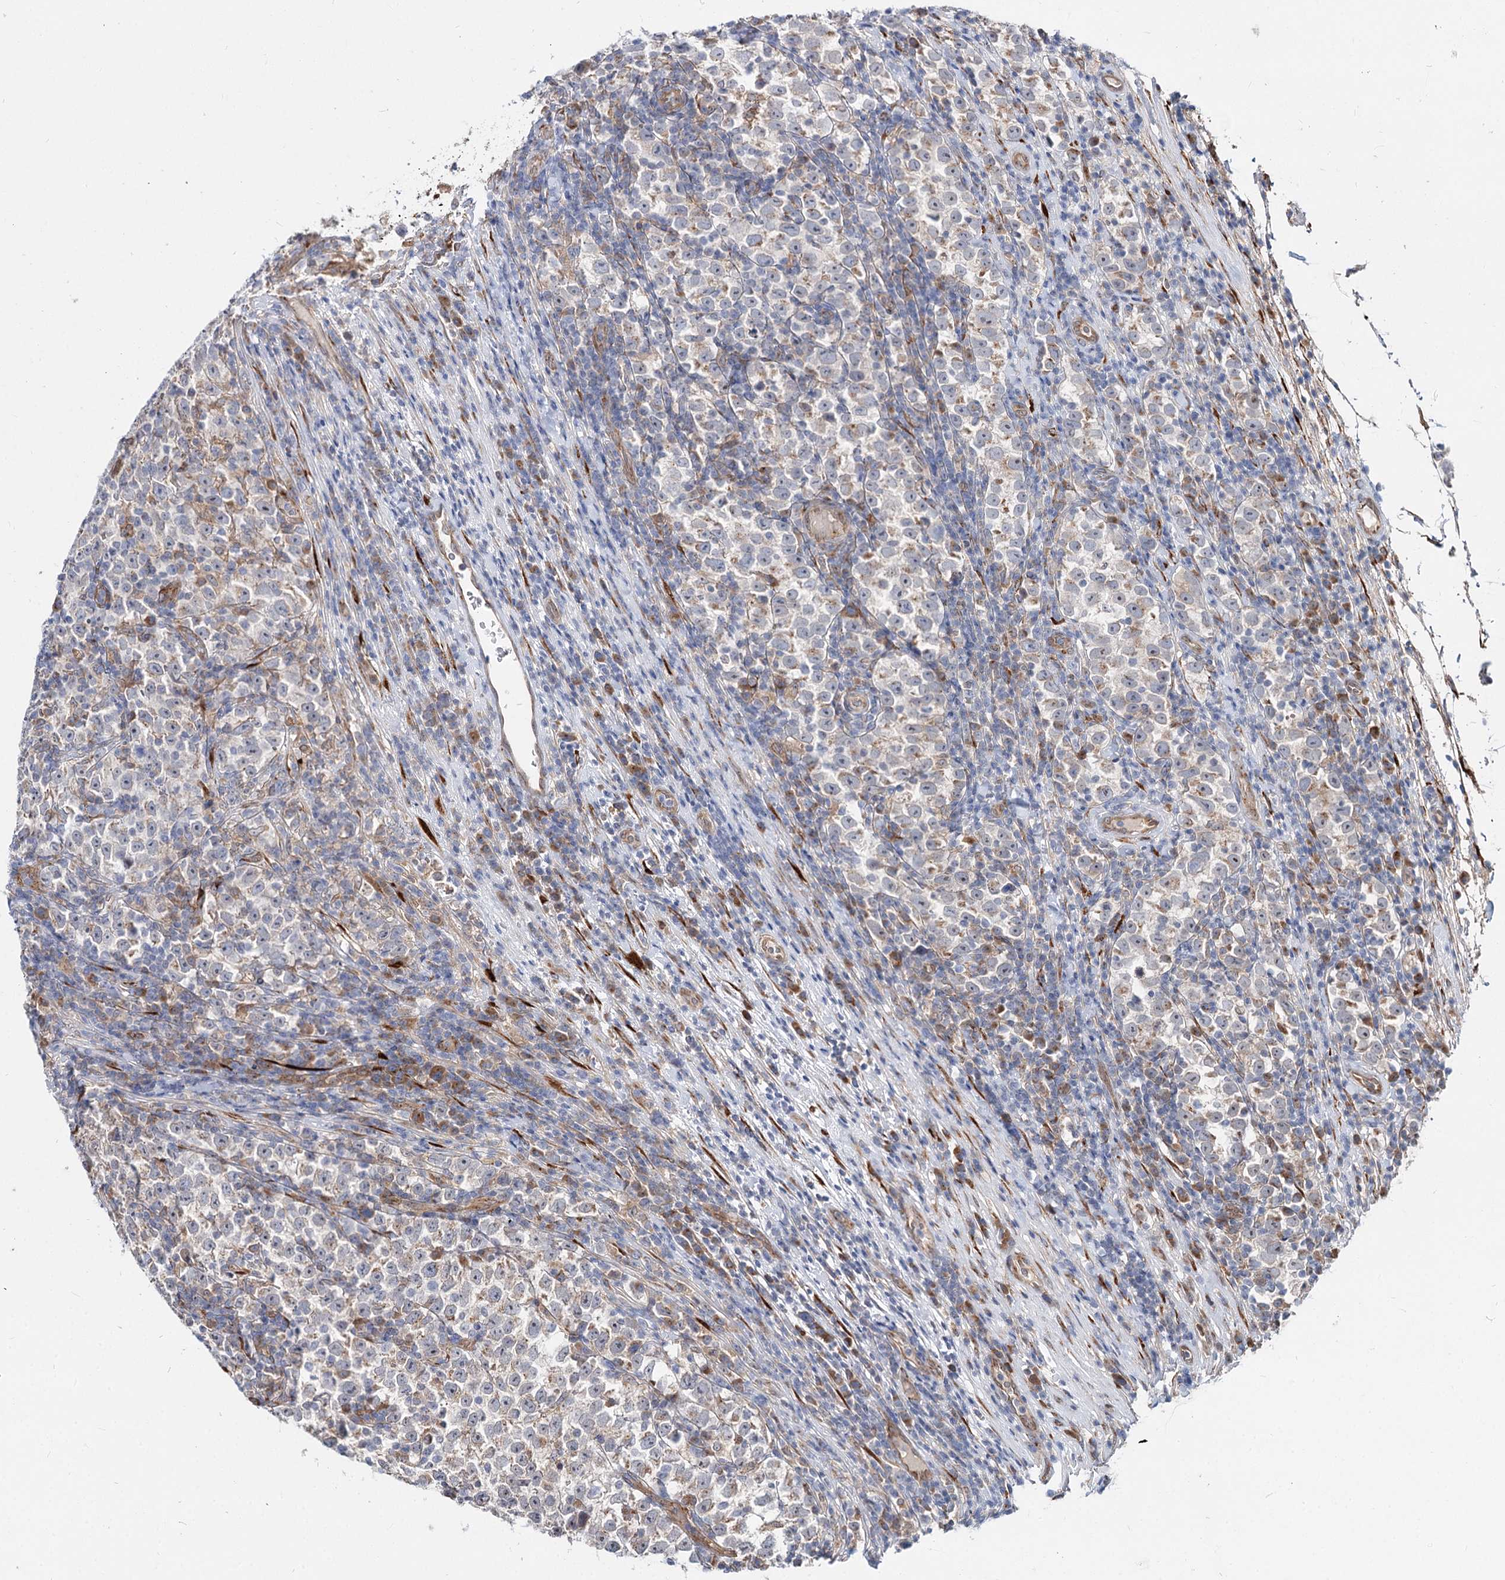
{"staining": {"intensity": "weak", "quantity": "<25%", "location": "cytoplasmic/membranous"}, "tissue": "testis cancer", "cell_type": "Tumor cells", "image_type": "cancer", "snomed": [{"axis": "morphology", "description": "Normal tissue, NOS"}, {"axis": "morphology", "description": "Seminoma, NOS"}, {"axis": "topography", "description": "Testis"}], "caption": "A high-resolution image shows IHC staining of testis cancer, which exhibits no significant staining in tumor cells. Nuclei are stained in blue.", "gene": "SPART", "patient": {"sex": "male", "age": 43}}